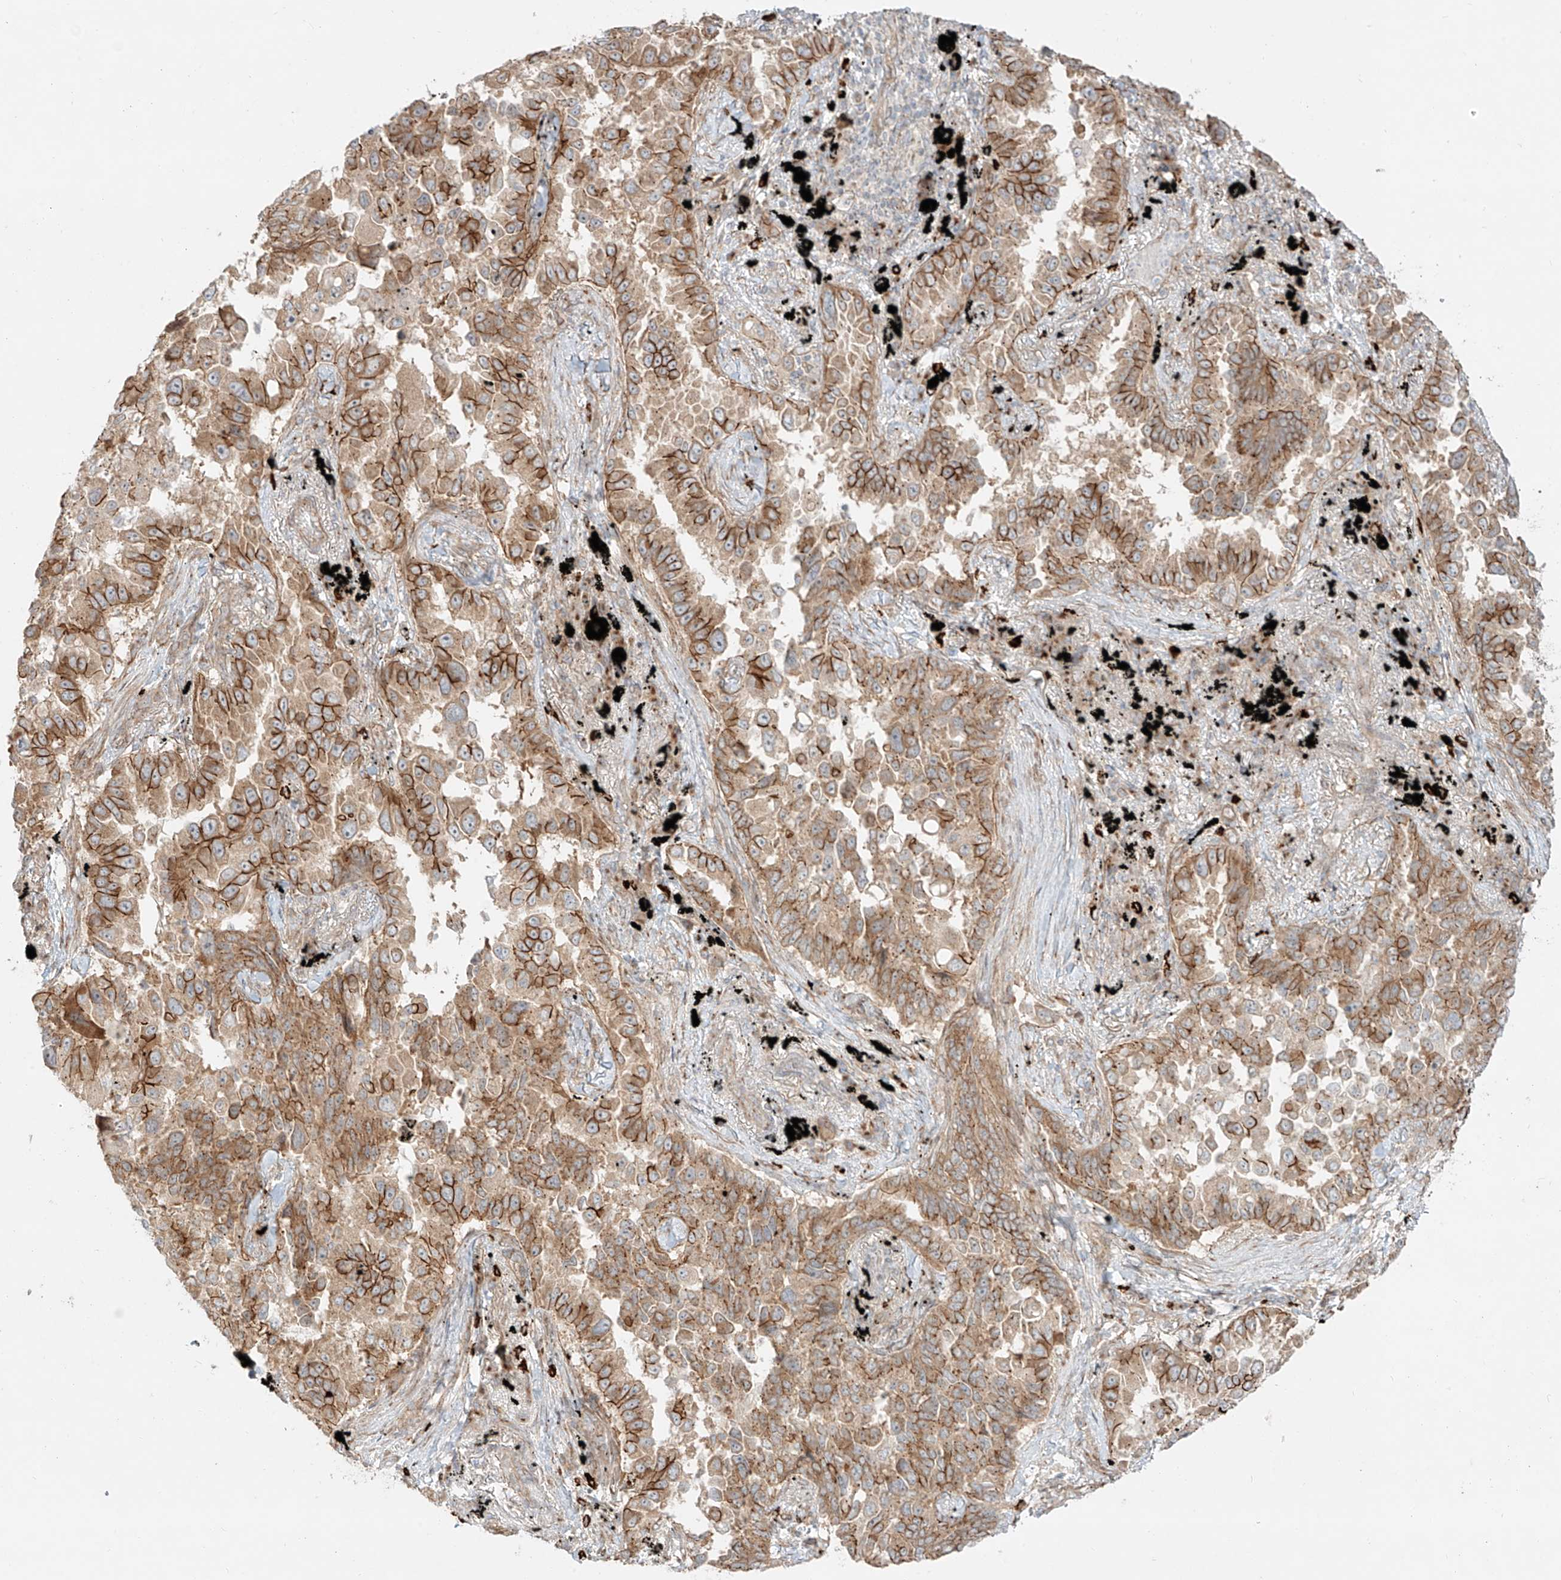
{"staining": {"intensity": "moderate", "quantity": ">75%", "location": "cytoplasmic/membranous"}, "tissue": "lung cancer", "cell_type": "Tumor cells", "image_type": "cancer", "snomed": [{"axis": "morphology", "description": "Adenocarcinoma, NOS"}, {"axis": "topography", "description": "Lung"}], "caption": "Human lung cancer stained with a brown dye shows moderate cytoplasmic/membranous positive staining in approximately >75% of tumor cells.", "gene": "ZNF287", "patient": {"sex": "female", "age": 67}}